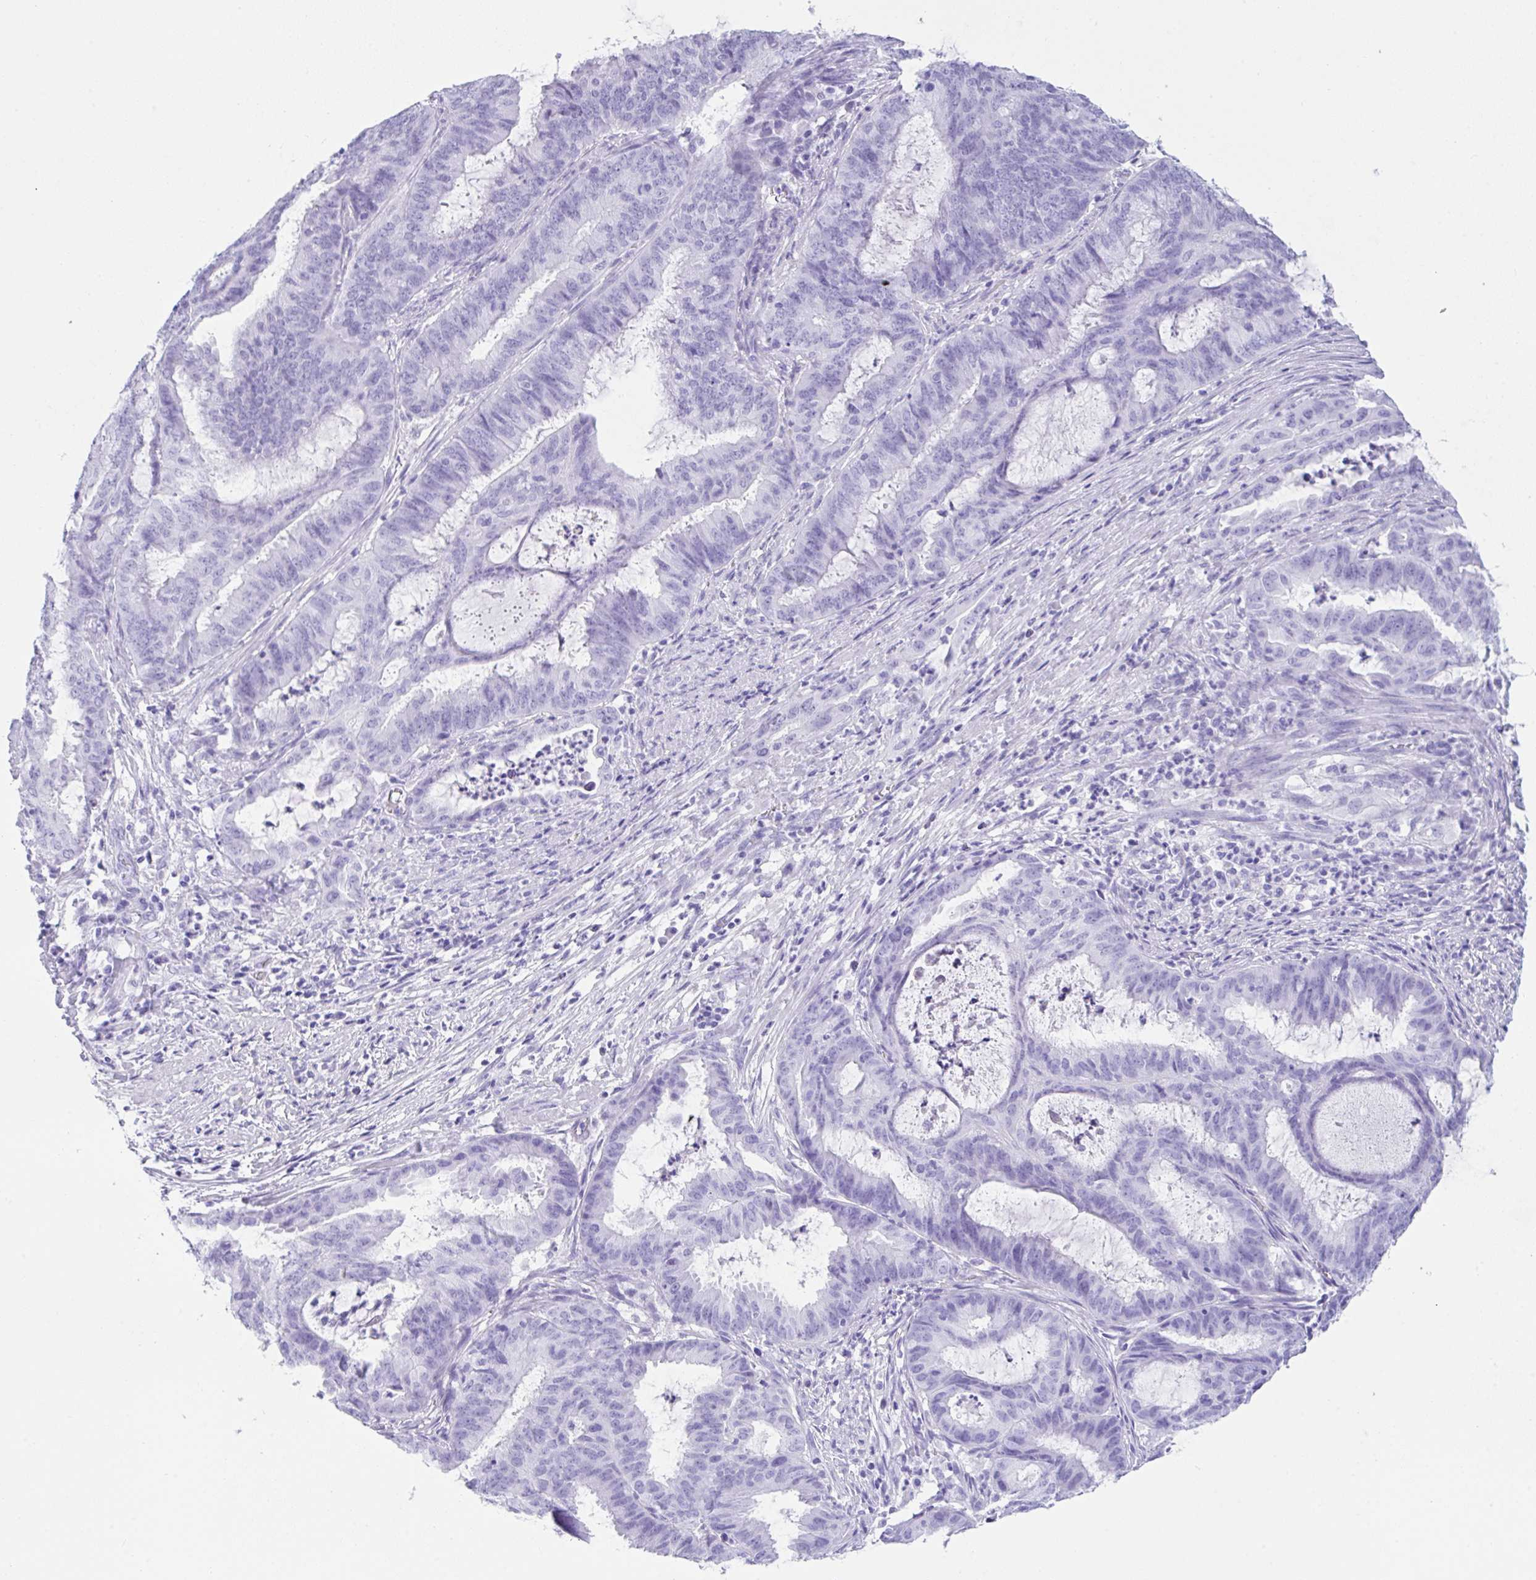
{"staining": {"intensity": "negative", "quantity": "none", "location": "none"}, "tissue": "endometrial cancer", "cell_type": "Tumor cells", "image_type": "cancer", "snomed": [{"axis": "morphology", "description": "Adenocarcinoma, NOS"}, {"axis": "topography", "description": "Endometrium"}], "caption": "High power microscopy photomicrograph of an IHC histopathology image of adenocarcinoma (endometrial), revealing no significant expression in tumor cells. Brightfield microscopy of immunohistochemistry stained with DAB (3,3'-diaminobenzidine) (brown) and hematoxylin (blue), captured at high magnification.", "gene": "CPA1", "patient": {"sex": "female", "age": 51}}